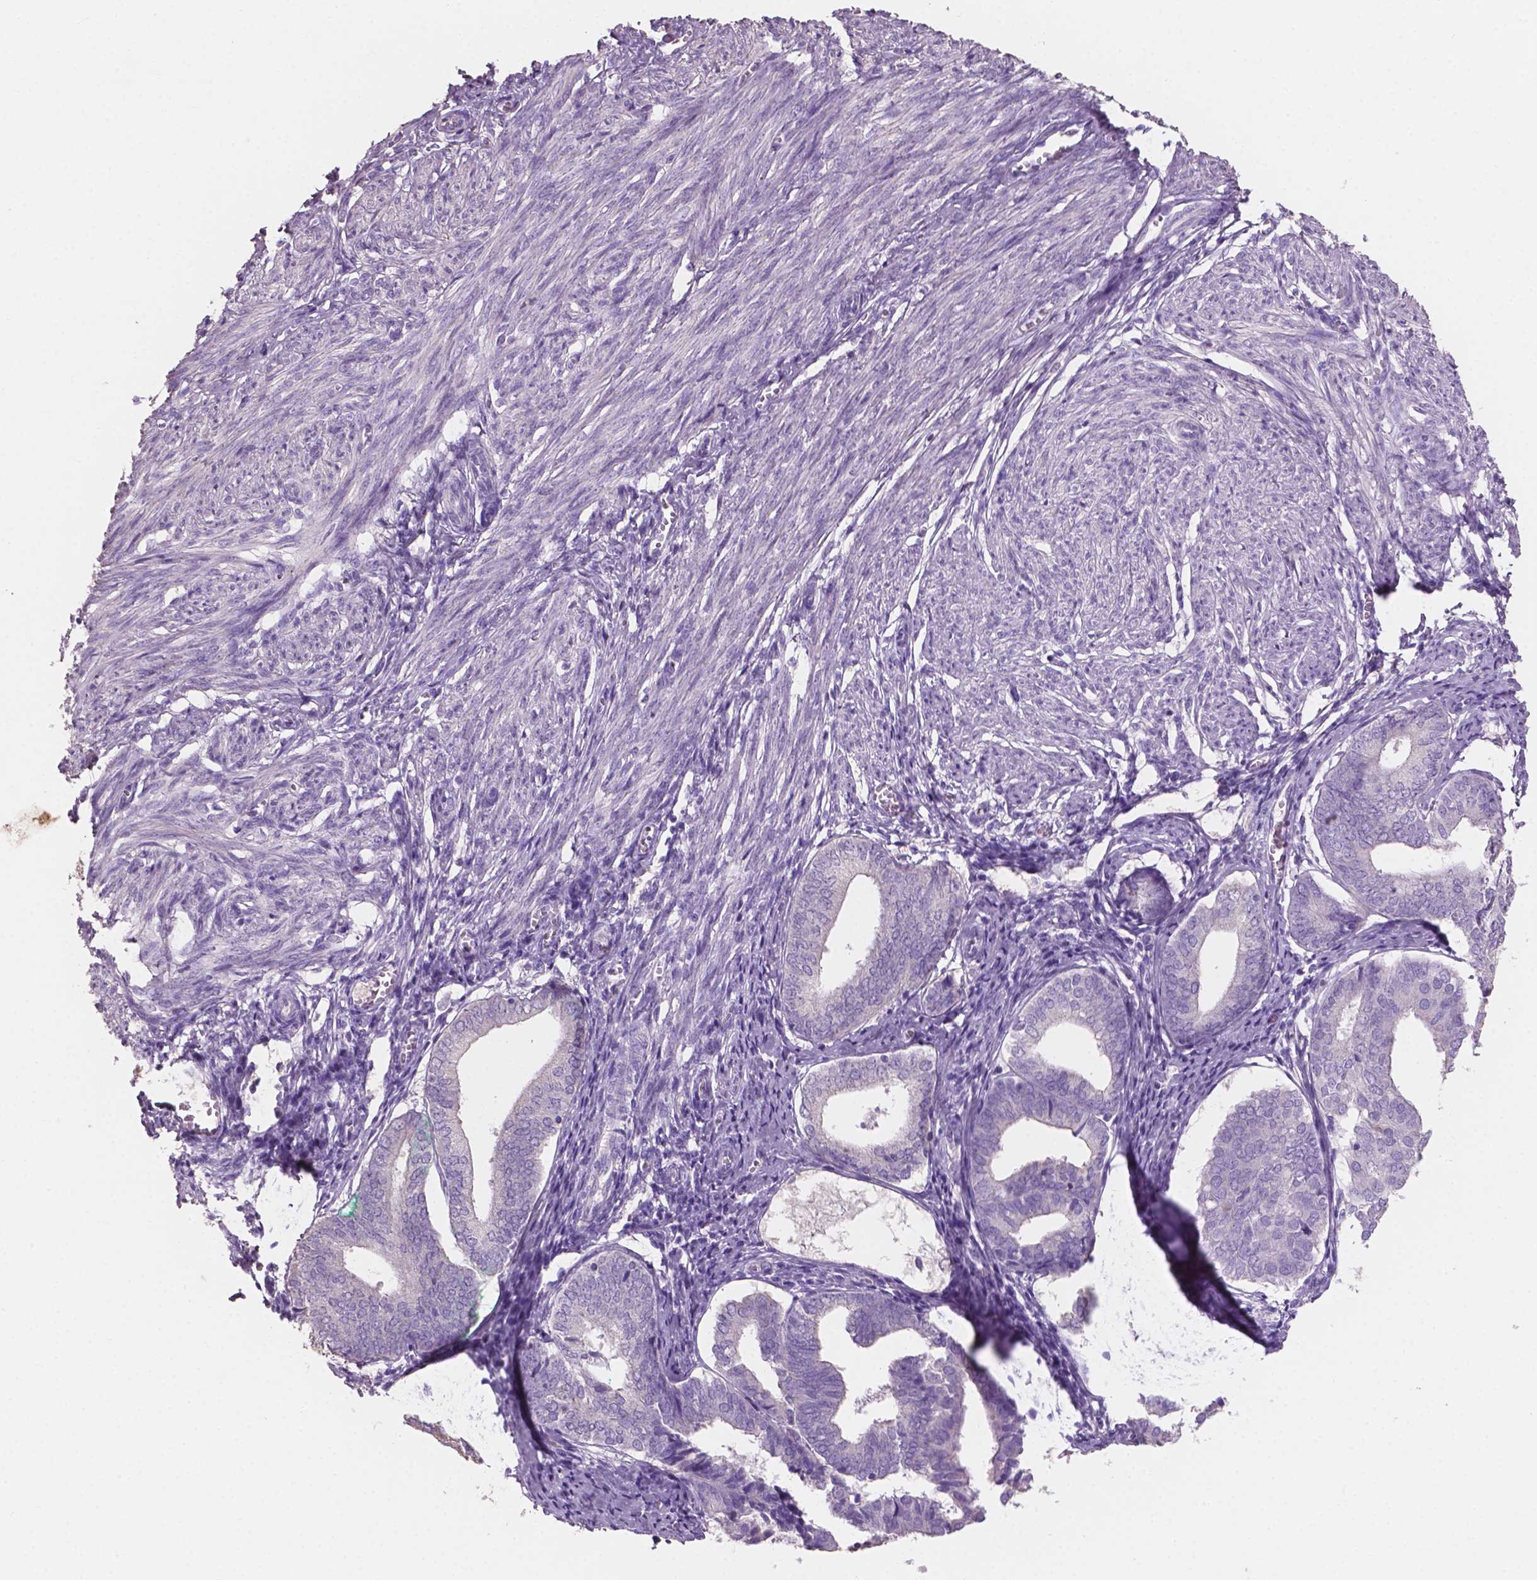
{"staining": {"intensity": "negative", "quantity": "none", "location": "none"}, "tissue": "endometrium", "cell_type": "Cells in endometrial stroma", "image_type": "normal", "snomed": [{"axis": "morphology", "description": "Normal tissue, NOS"}, {"axis": "topography", "description": "Endometrium"}], "caption": "This is a image of IHC staining of benign endometrium, which shows no staining in cells in endometrial stroma. The staining is performed using DAB brown chromogen with nuclei counter-stained in using hematoxylin.", "gene": "SBSN", "patient": {"sex": "female", "age": 50}}